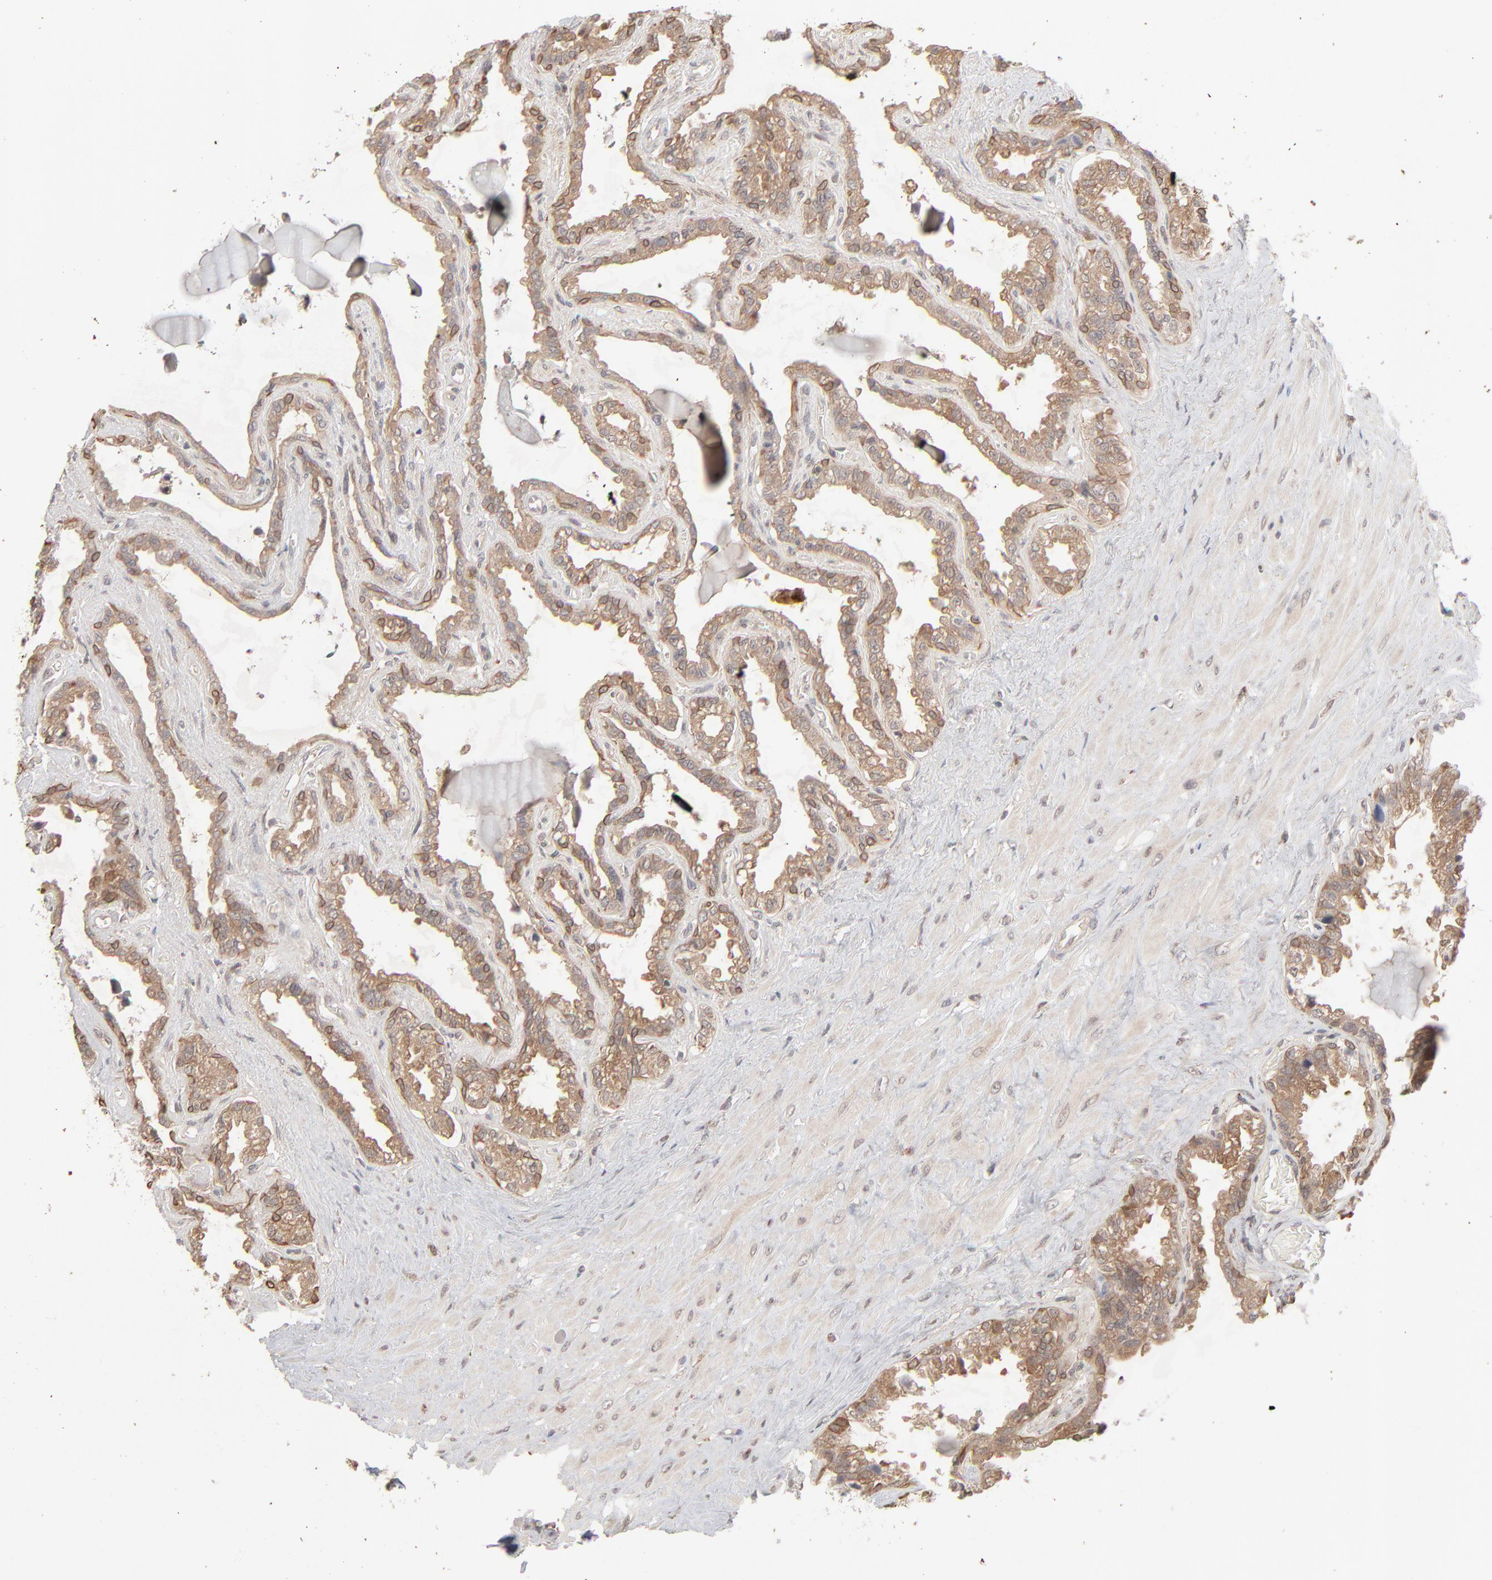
{"staining": {"intensity": "weak", "quantity": ">75%", "location": "cytoplasmic/membranous"}, "tissue": "seminal vesicle", "cell_type": "Glandular cells", "image_type": "normal", "snomed": [{"axis": "morphology", "description": "Normal tissue, NOS"}, {"axis": "morphology", "description": "Inflammation, NOS"}, {"axis": "topography", "description": "Urinary bladder"}, {"axis": "topography", "description": "Prostate"}, {"axis": "topography", "description": "Seminal veicle"}], "caption": "Immunohistochemical staining of unremarkable human seminal vesicle demonstrates low levels of weak cytoplasmic/membranous staining in approximately >75% of glandular cells. (DAB = brown stain, brightfield microscopy at high magnification).", "gene": "SCFD1", "patient": {"sex": "male", "age": 82}}